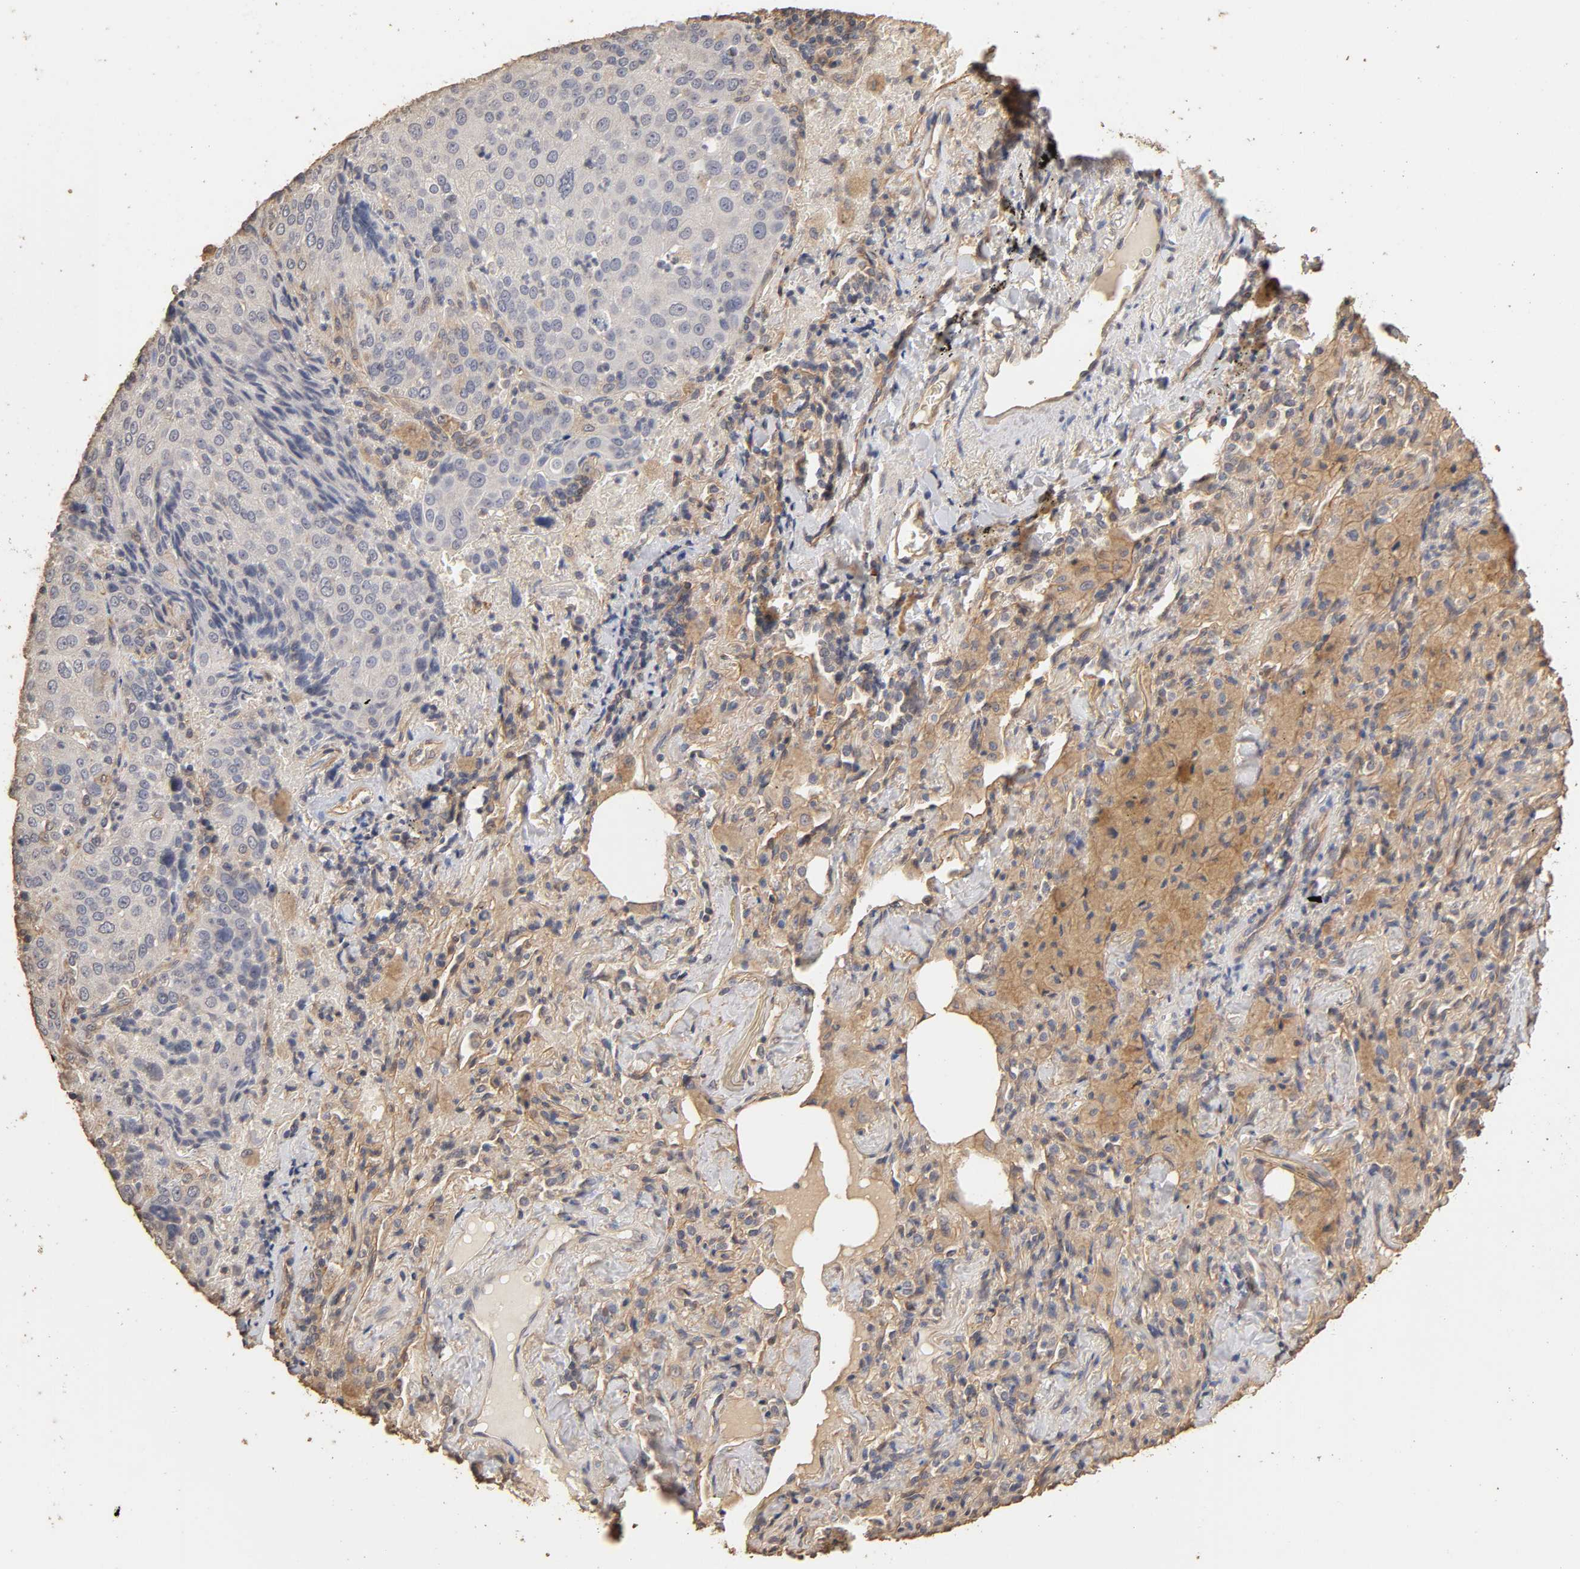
{"staining": {"intensity": "negative", "quantity": "none", "location": "none"}, "tissue": "lung cancer", "cell_type": "Tumor cells", "image_type": "cancer", "snomed": [{"axis": "morphology", "description": "Squamous cell carcinoma, NOS"}, {"axis": "topography", "description": "Lung"}], "caption": "Tumor cells show no significant staining in lung cancer (squamous cell carcinoma).", "gene": "VSIG4", "patient": {"sex": "male", "age": 54}}